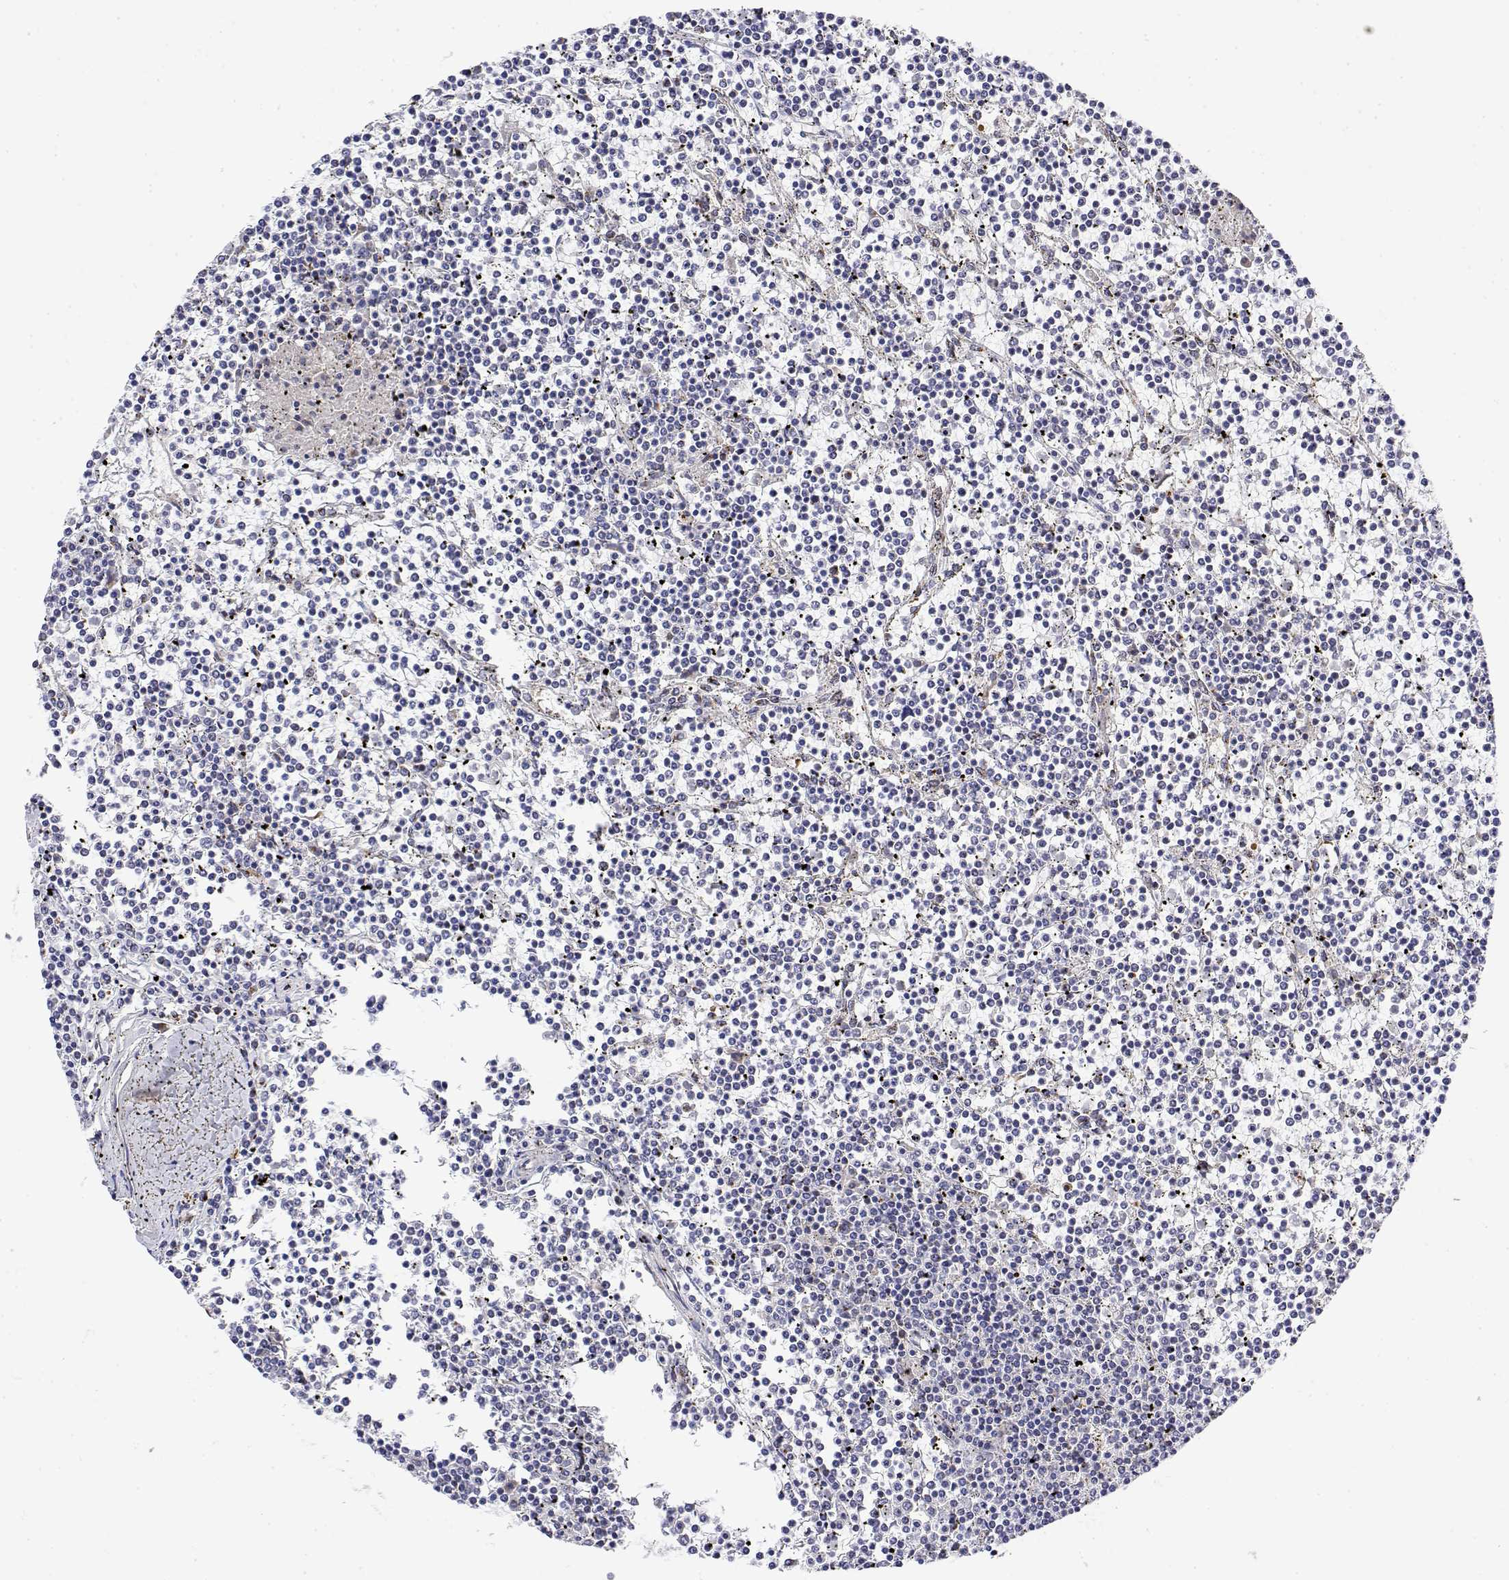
{"staining": {"intensity": "negative", "quantity": "none", "location": "none"}, "tissue": "lymphoma", "cell_type": "Tumor cells", "image_type": "cancer", "snomed": [{"axis": "morphology", "description": "Malignant lymphoma, non-Hodgkin's type, Low grade"}, {"axis": "topography", "description": "Spleen"}], "caption": "This is an immunohistochemistry (IHC) photomicrograph of low-grade malignant lymphoma, non-Hodgkin's type. There is no positivity in tumor cells.", "gene": "YIPF3", "patient": {"sex": "female", "age": 19}}